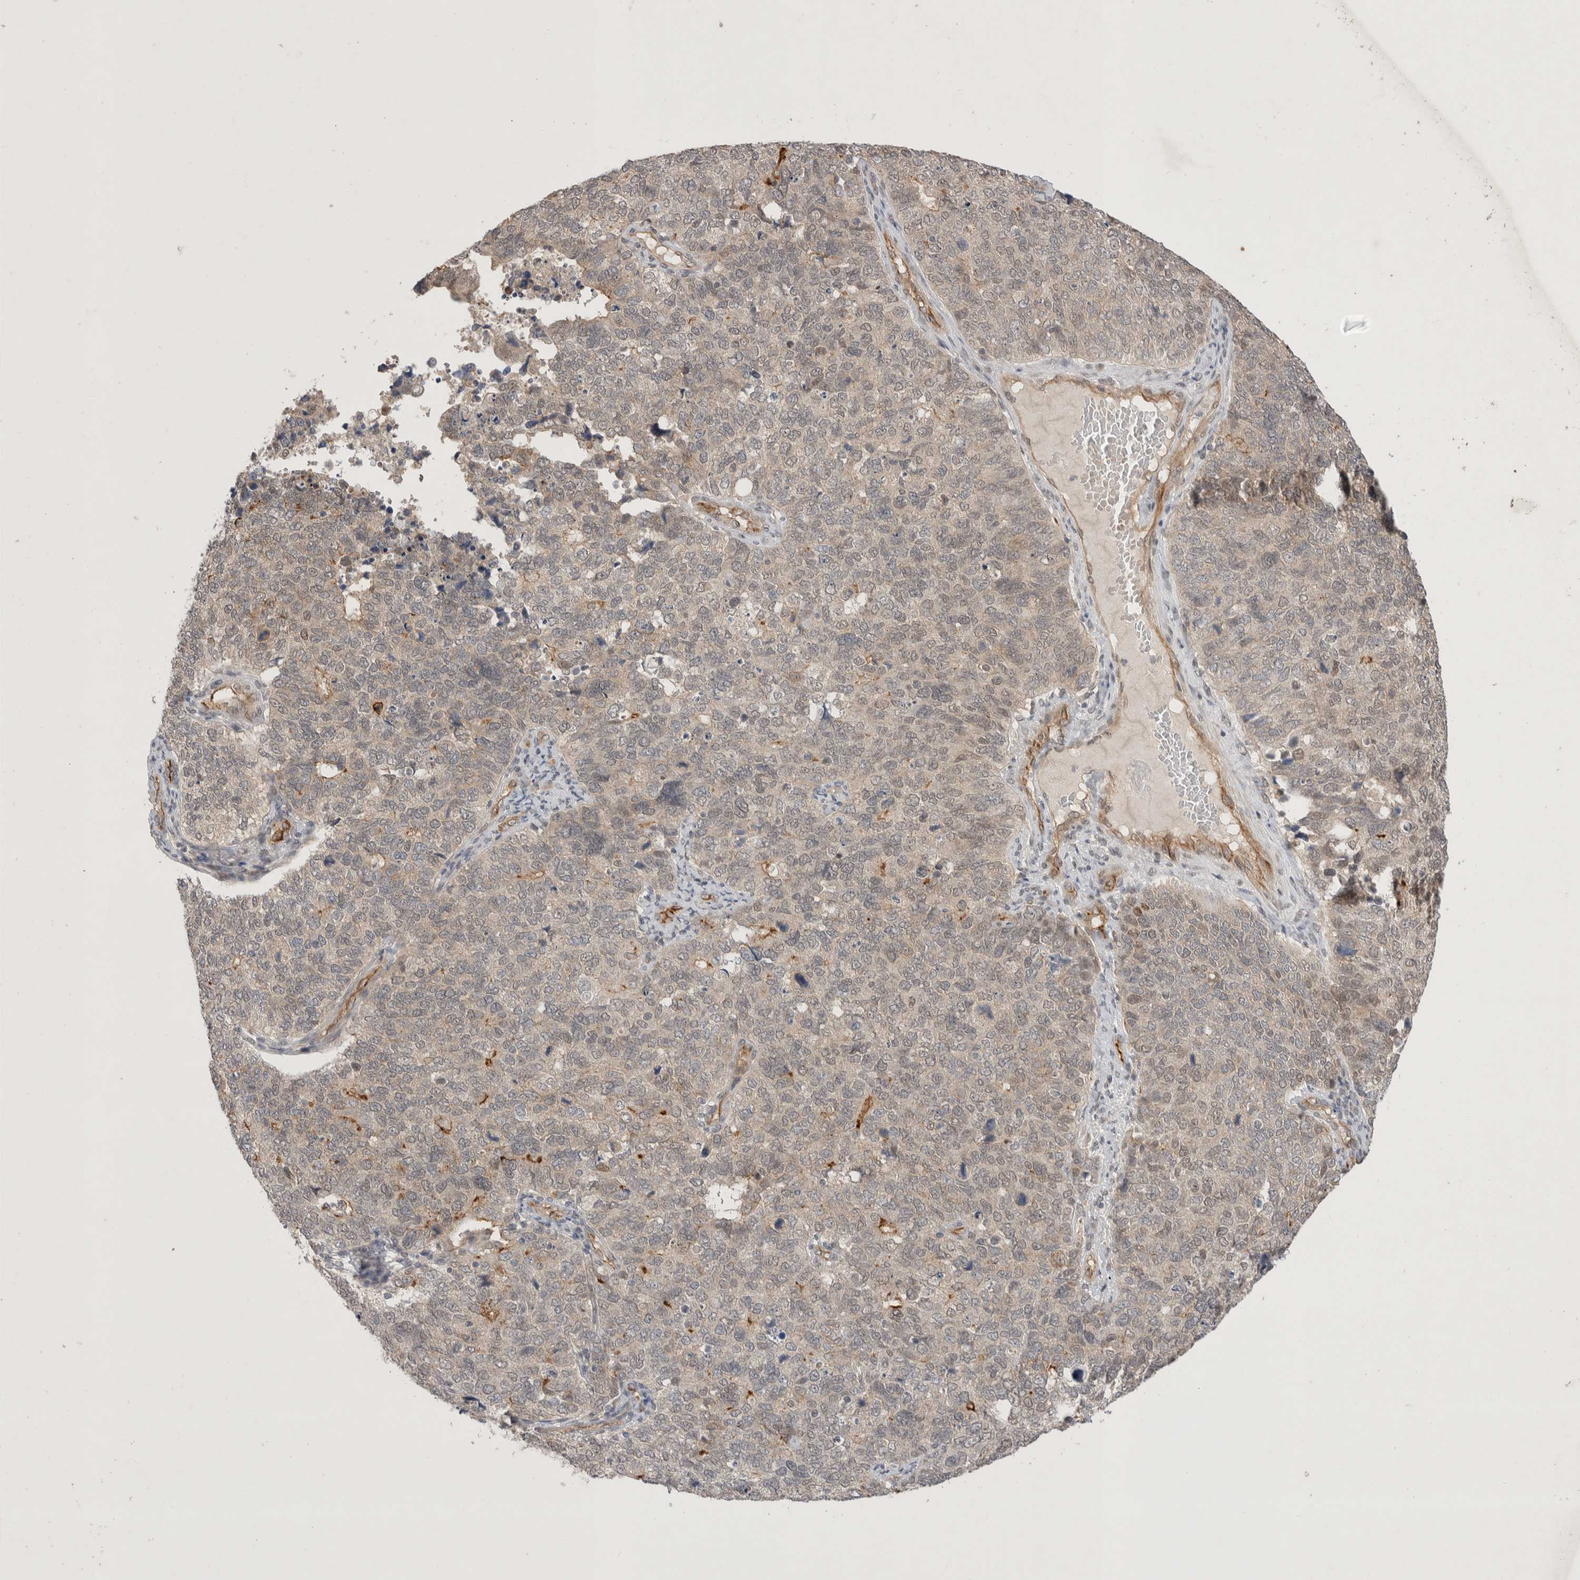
{"staining": {"intensity": "negative", "quantity": "none", "location": "none"}, "tissue": "cervical cancer", "cell_type": "Tumor cells", "image_type": "cancer", "snomed": [{"axis": "morphology", "description": "Squamous cell carcinoma, NOS"}, {"axis": "topography", "description": "Cervix"}], "caption": "Tumor cells are negative for brown protein staining in cervical cancer (squamous cell carcinoma).", "gene": "ZNF704", "patient": {"sex": "female", "age": 63}}